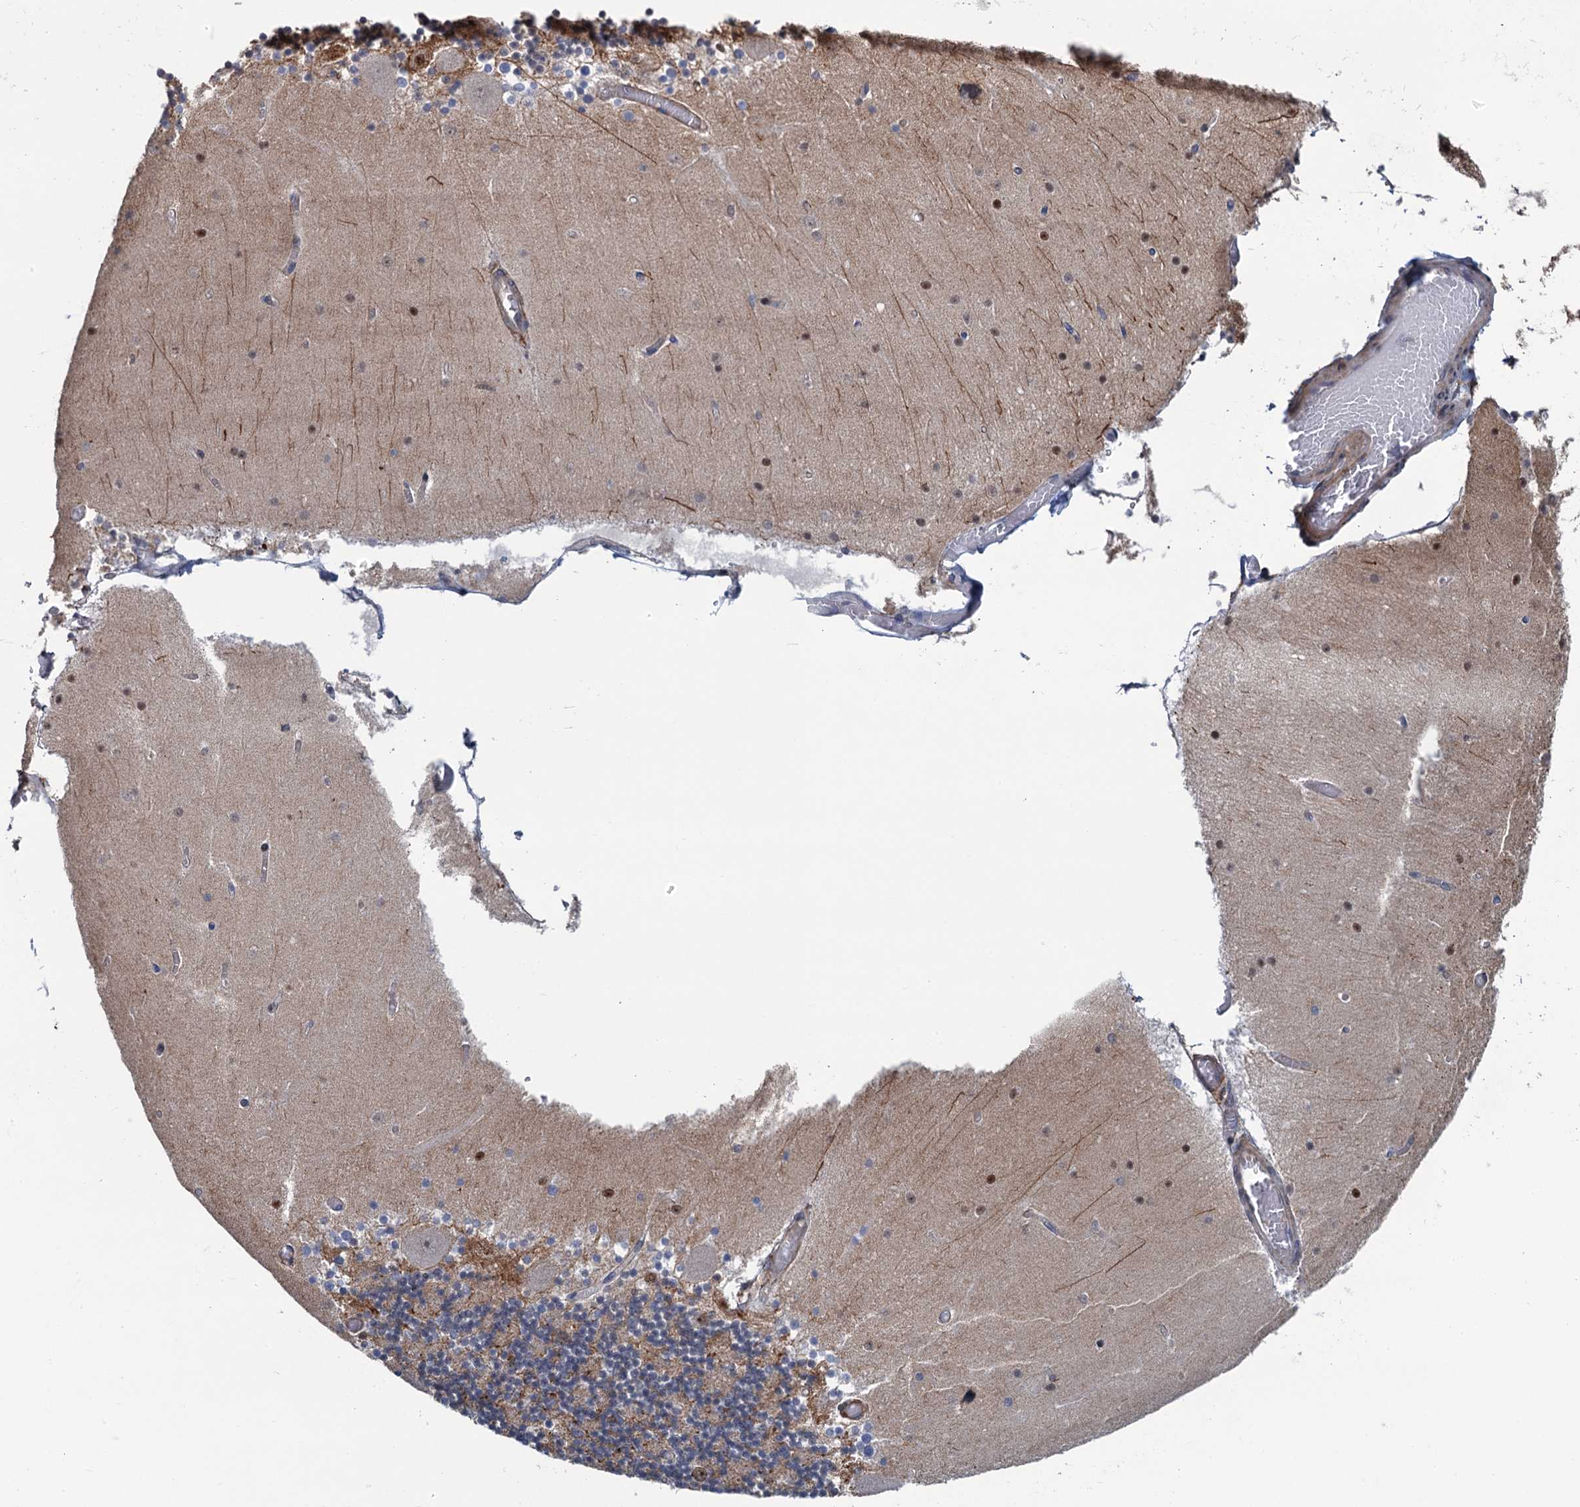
{"staining": {"intensity": "moderate", "quantity": "<25%", "location": "cytoplasmic/membranous"}, "tissue": "cerebellum", "cell_type": "Cells in granular layer", "image_type": "normal", "snomed": [{"axis": "morphology", "description": "Normal tissue, NOS"}, {"axis": "topography", "description": "Cerebellum"}], "caption": "Protein expression analysis of benign human cerebellum reveals moderate cytoplasmic/membranous positivity in approximately <25% of cells in granular layer. (Stains: DAB in brown, nuclei in blue, Microscopy: brightfield microscopy at high magnification).", "gene": "RASSF4", "patient": {"sex": "female", "age": 28}}